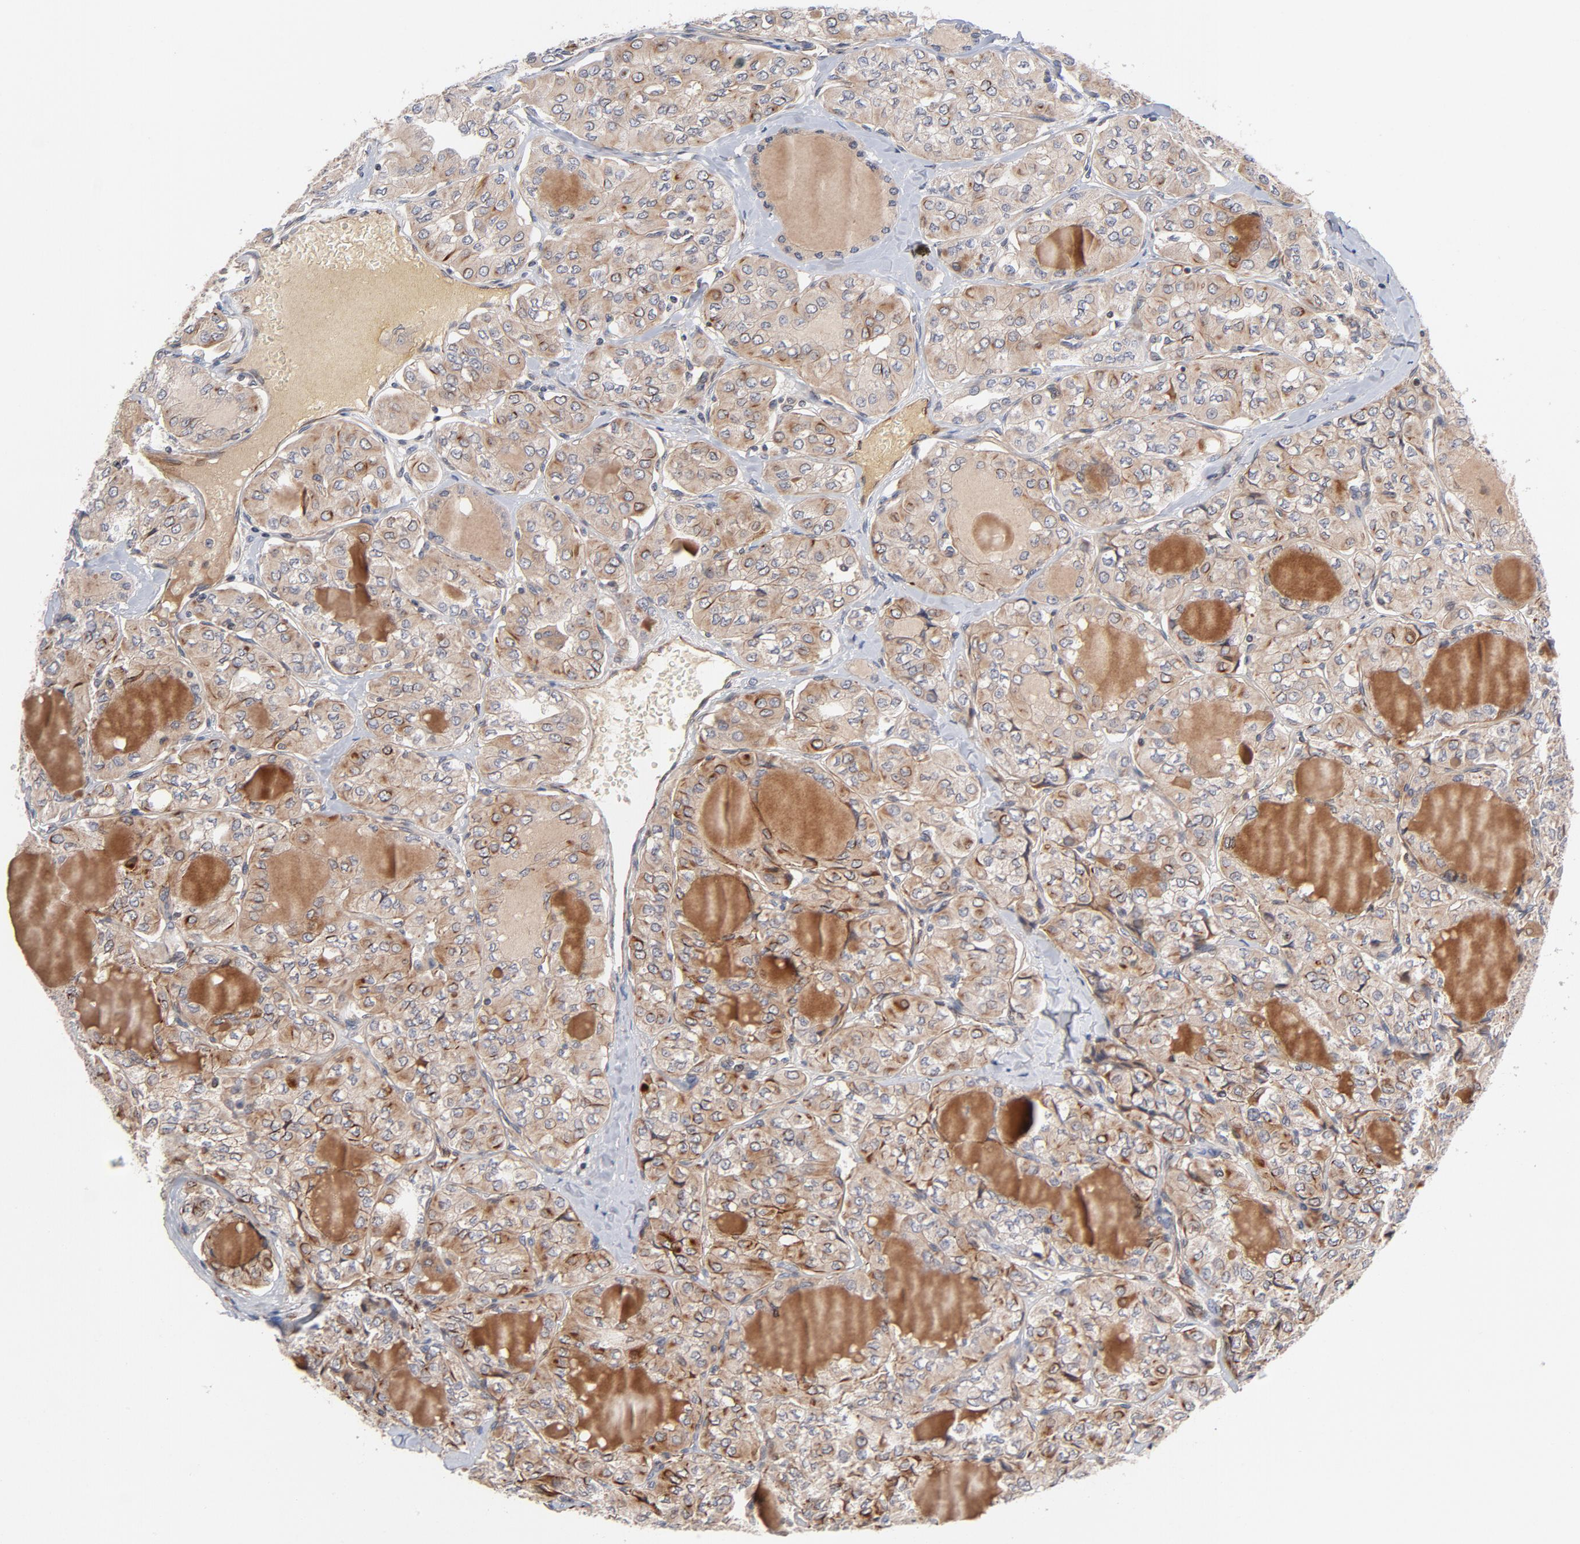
{"staining": {"intensity": "moderate", "quantity": ">75%", "location": "cytoplasmic/membranous"}, "tissue": "thyroid cancer", "cell_type": "Tumor cells", "image_type": "cancer", "snomed": [{"axis": "morphology", "description": "Papillary adenocarcinoma, NOS"}, {"axis": "topography", "description": "Thyroid gland"}], "caption": "Tumor cells demonstrate moderate cytoplasmic/membranous positivity in approximately >75% of cells in thyroid papillary adenocarcinoma. The staining is performed using DAB (3,3'-diaminobenzidine) brown chromogen to label protein expression. The nuclei are counter-stained blue using hematoxylin.", "gene": "DNAAF2", "patient": {"sex": "male", "age": 20}}